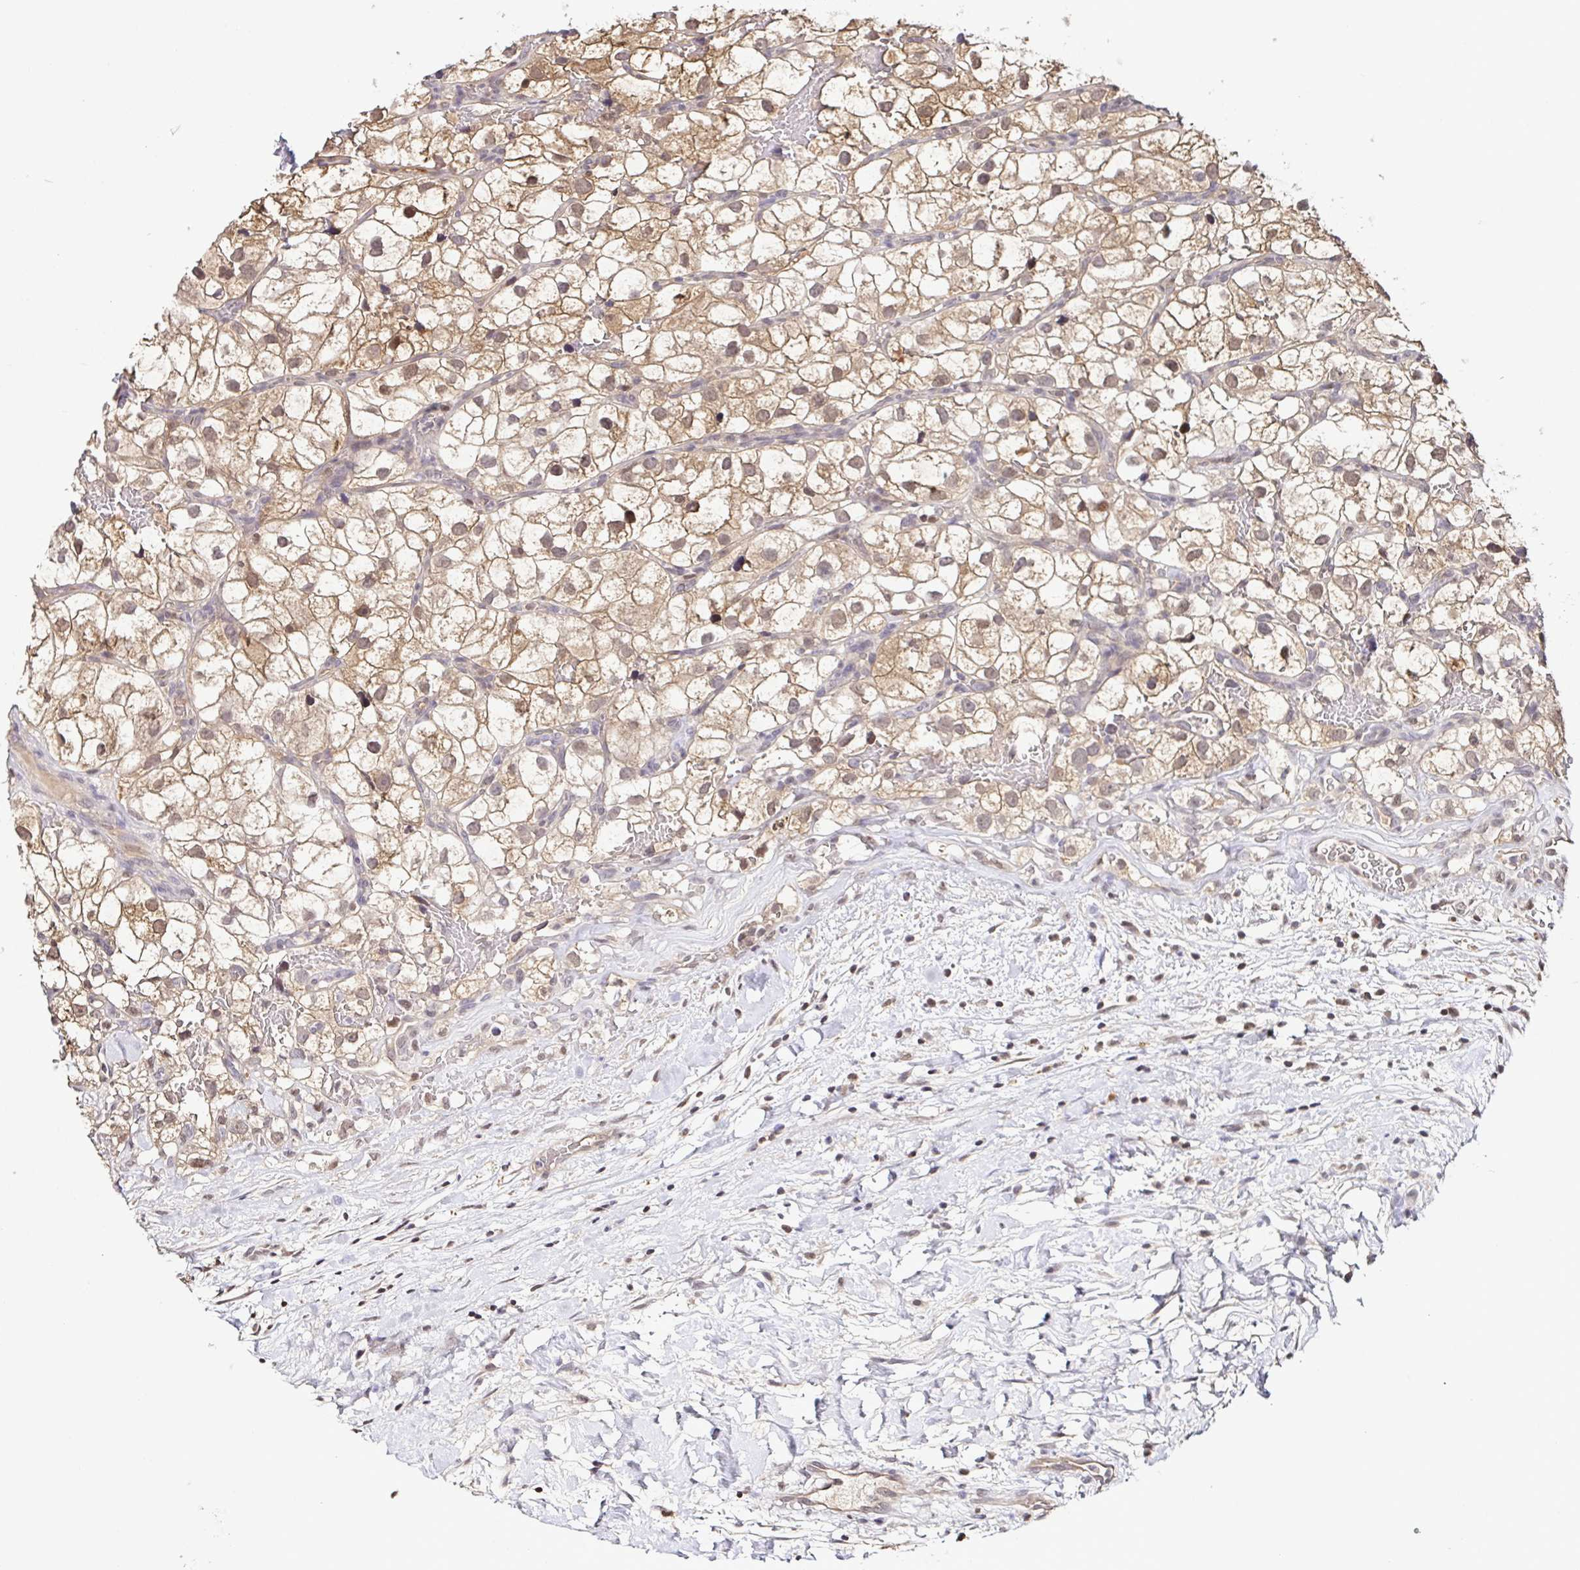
{"staining": {"intensity": "moderate", "quantity": ">75%", "location": "cytoplasmic/membranous,nuclear"}, "tissue": "renal cancer", "cell_type": "Tumor cells", "image_type": "cancer", "snomed": [{"axis": "morphology", "description": "Adenocarcinoma, NOS"}, {"axis": "topography", "description": "Kidney"}], "caption": "Moderate cytoplasmic/membranous and nuclear expression for a protein is present in about >75% of tumor cells of adenocarcinoma (renal) using immunohistochemistry.", "gene": "PSMB9", "patient": {"sex": "male", "age": 59}}